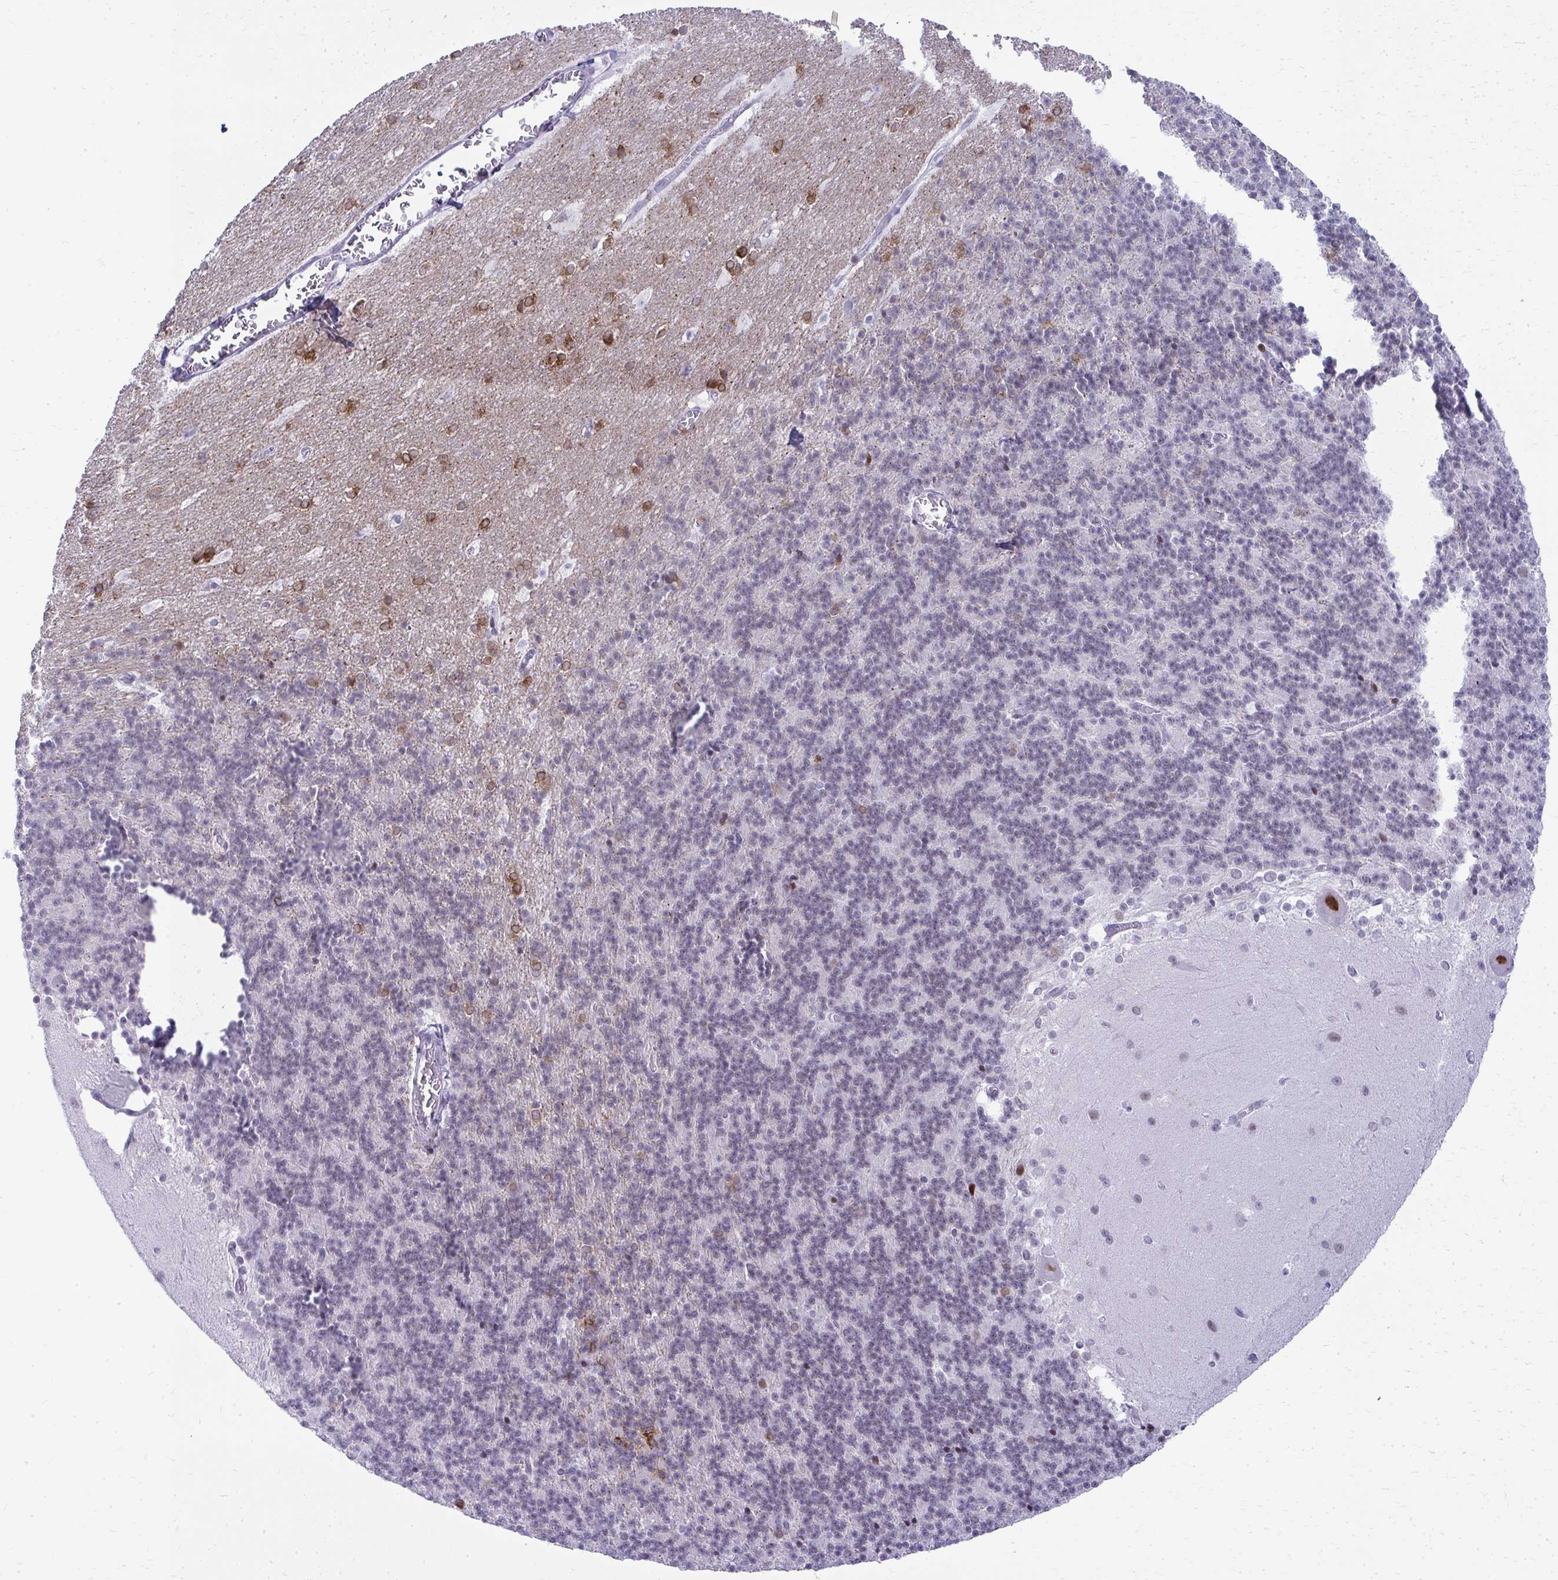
{"staining": {"intensity": "moderate", "quantity": "25%-75%", "location": "nuclear"}, "tissue": "cerebellum", "cell_type": "Cells in granular layer", "image_type": "normal", "snomed": [{"axis": "morphology", "description": "Normal tissue, NOS"}, {"axis": "topography", "description": "Cerebellum"}], "caption": "Protein analysis of benign cerebellum displays moderate nuclear positivity in about 25%-75% of cells in granular layer. (DAB (3,3'-diaminobenzidine) = brown stain, brightfield microscopy at high magnification).", "gene": "GLDN", "patient": {"sex": "female", "age": 19}}